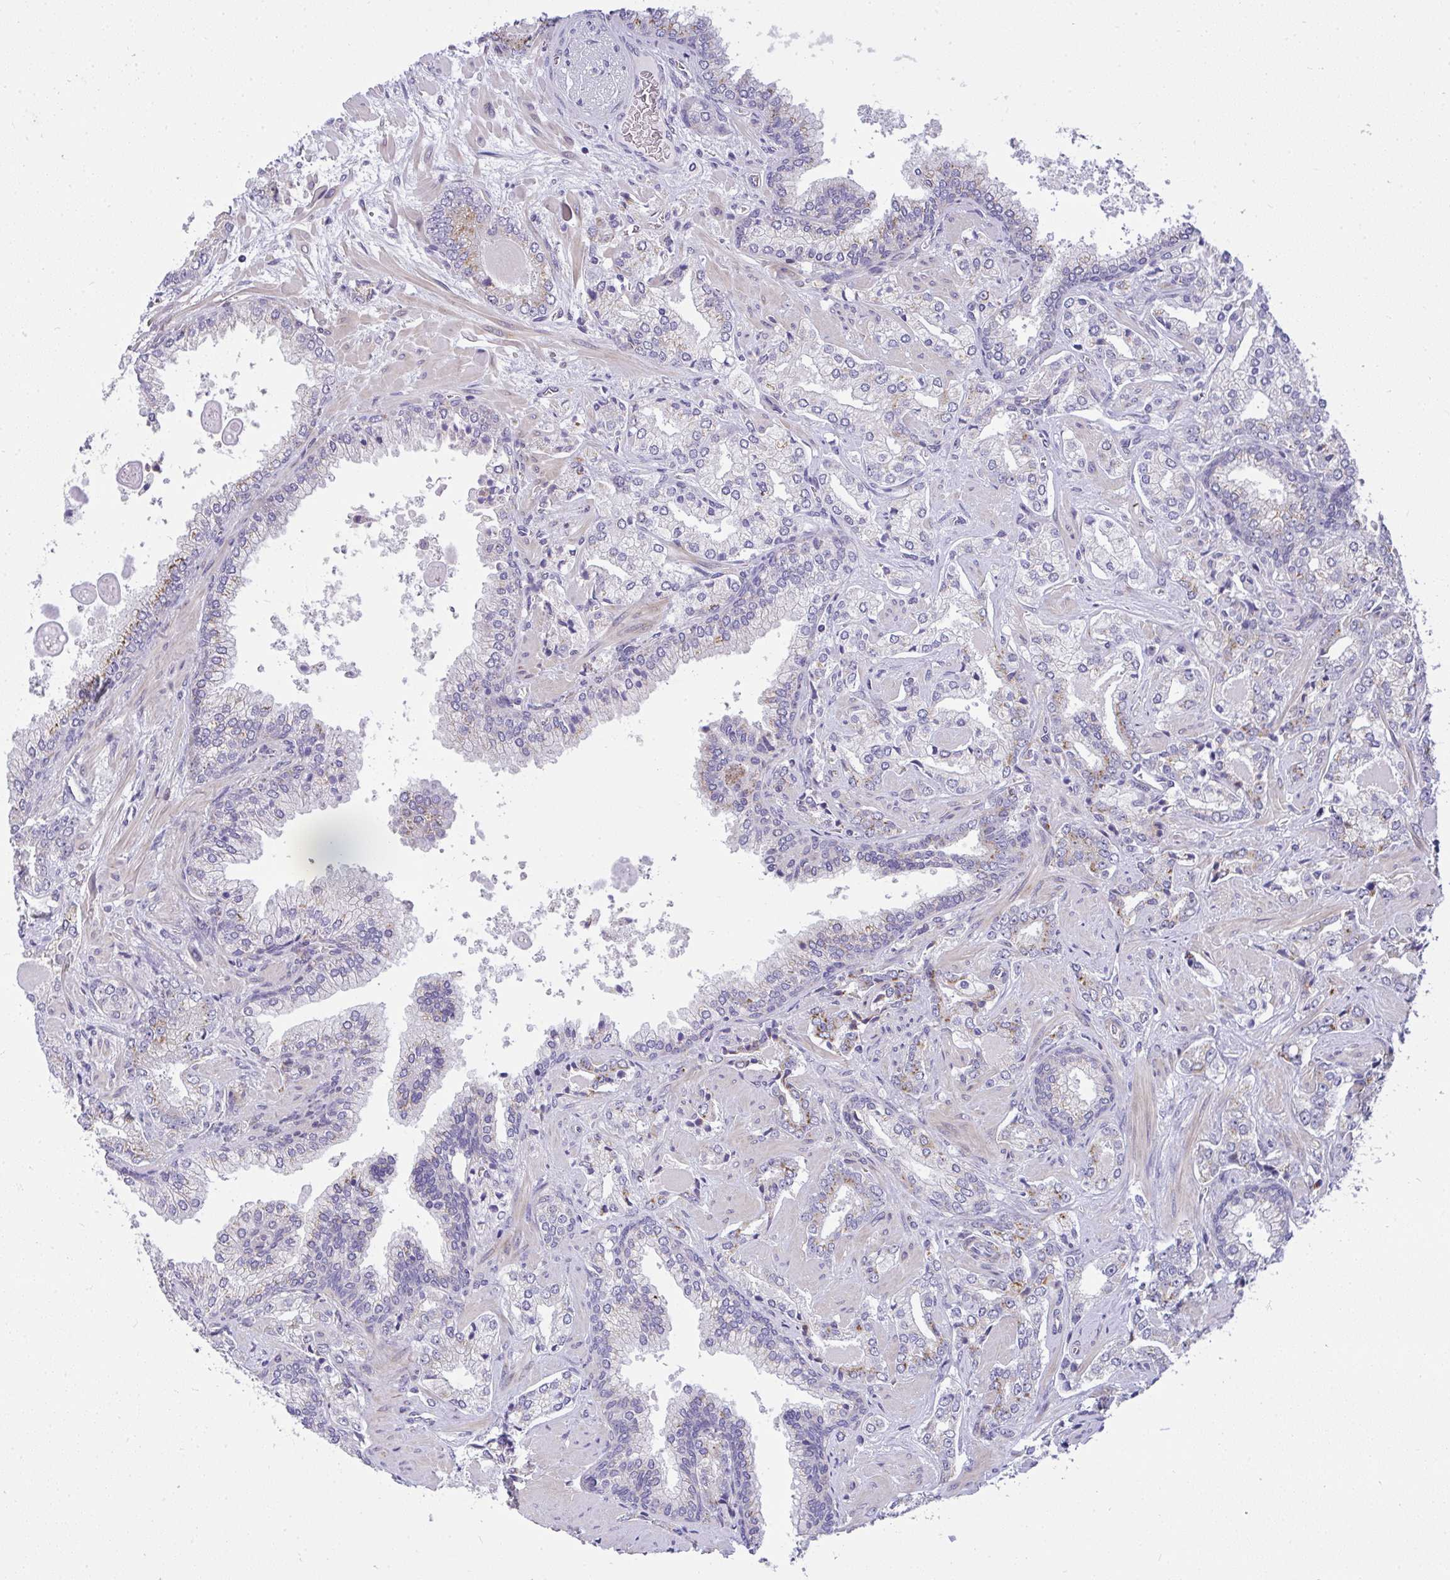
{"staining": {"intensity": "moderate", "quantity": "<25%", "location": "cytoplasmic/membranous"}, "tissue": "prostate cancer", "cell_type": "Tumor cells", "image_type": "cancer", "snomed": [{"axis": "morphology", "description": "Adenocarcinoma, High grade"}, {"axis": "topography", "description": "Prostate"}], "caption": "Immunohistochemical staining of adenocarcinoma (high-grade) (prostate) reveals low levels of moderate cytoplasmic/membranous protein positivity in approximately <25% of tumor cells. The protein is shown in brown color, while the nuclei are stained blue.", "gene": "SRRM4", "patient": {"sex": "male", "age": 60}}